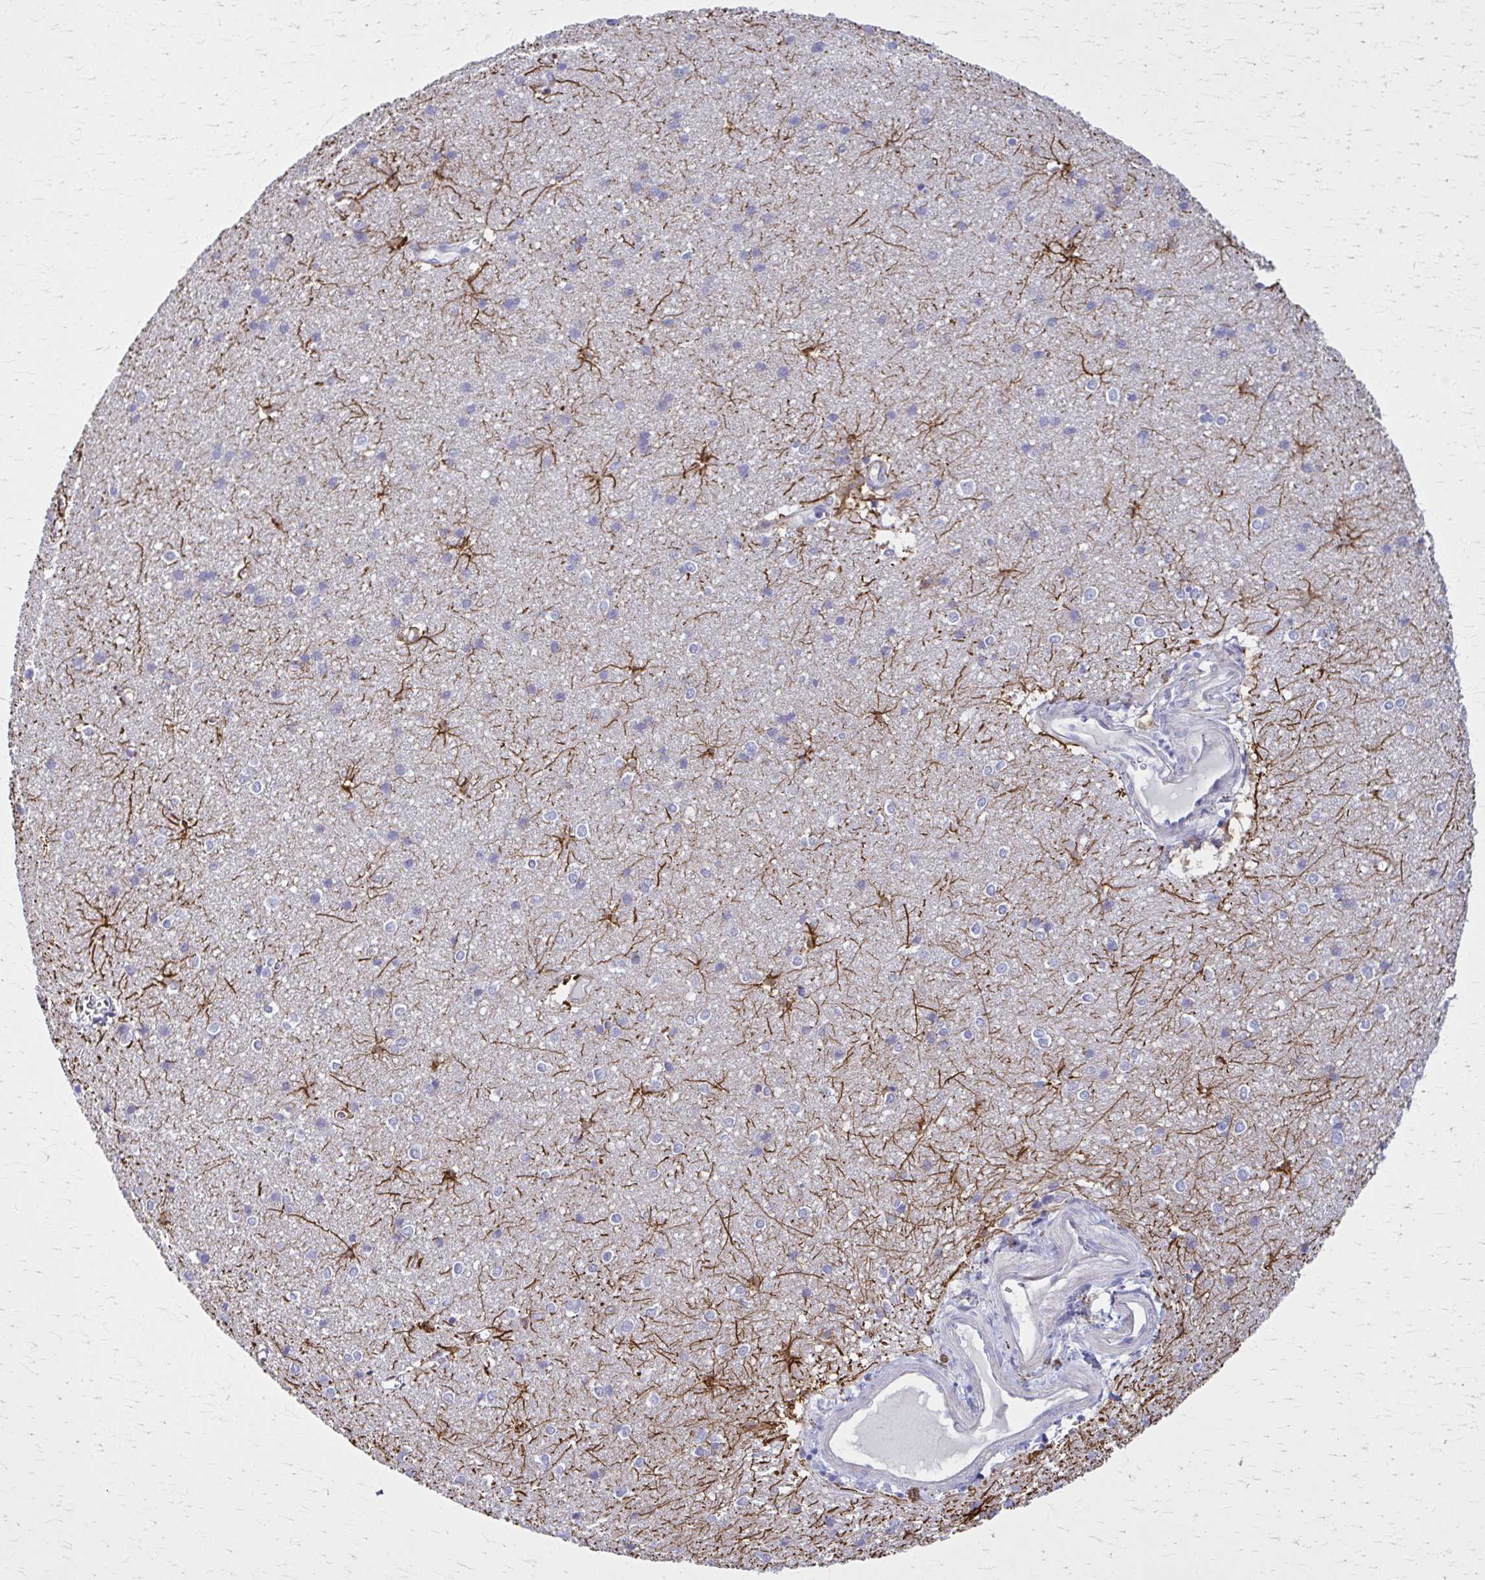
{"staining": {"intensity": "negative", "quantity": "none", "location": "none"}, "tissue": "cerebral cortex", "cell_type": "Endothelial cells", "image_type": "normal", "snomed": [{"axis": "morphology", "description": "Normal tissue, NOS"}, {"axis": "topography", "description": "Cerebral cortex"}], "caption": "This is a image of immunohistochemistry staining of unremarkable cerebral cortex, which shows no positivity in endothelial cells. Nuclei are stained in blue.", "gene": "GFAP", "patient": {"sex": "male", "age": 37}}